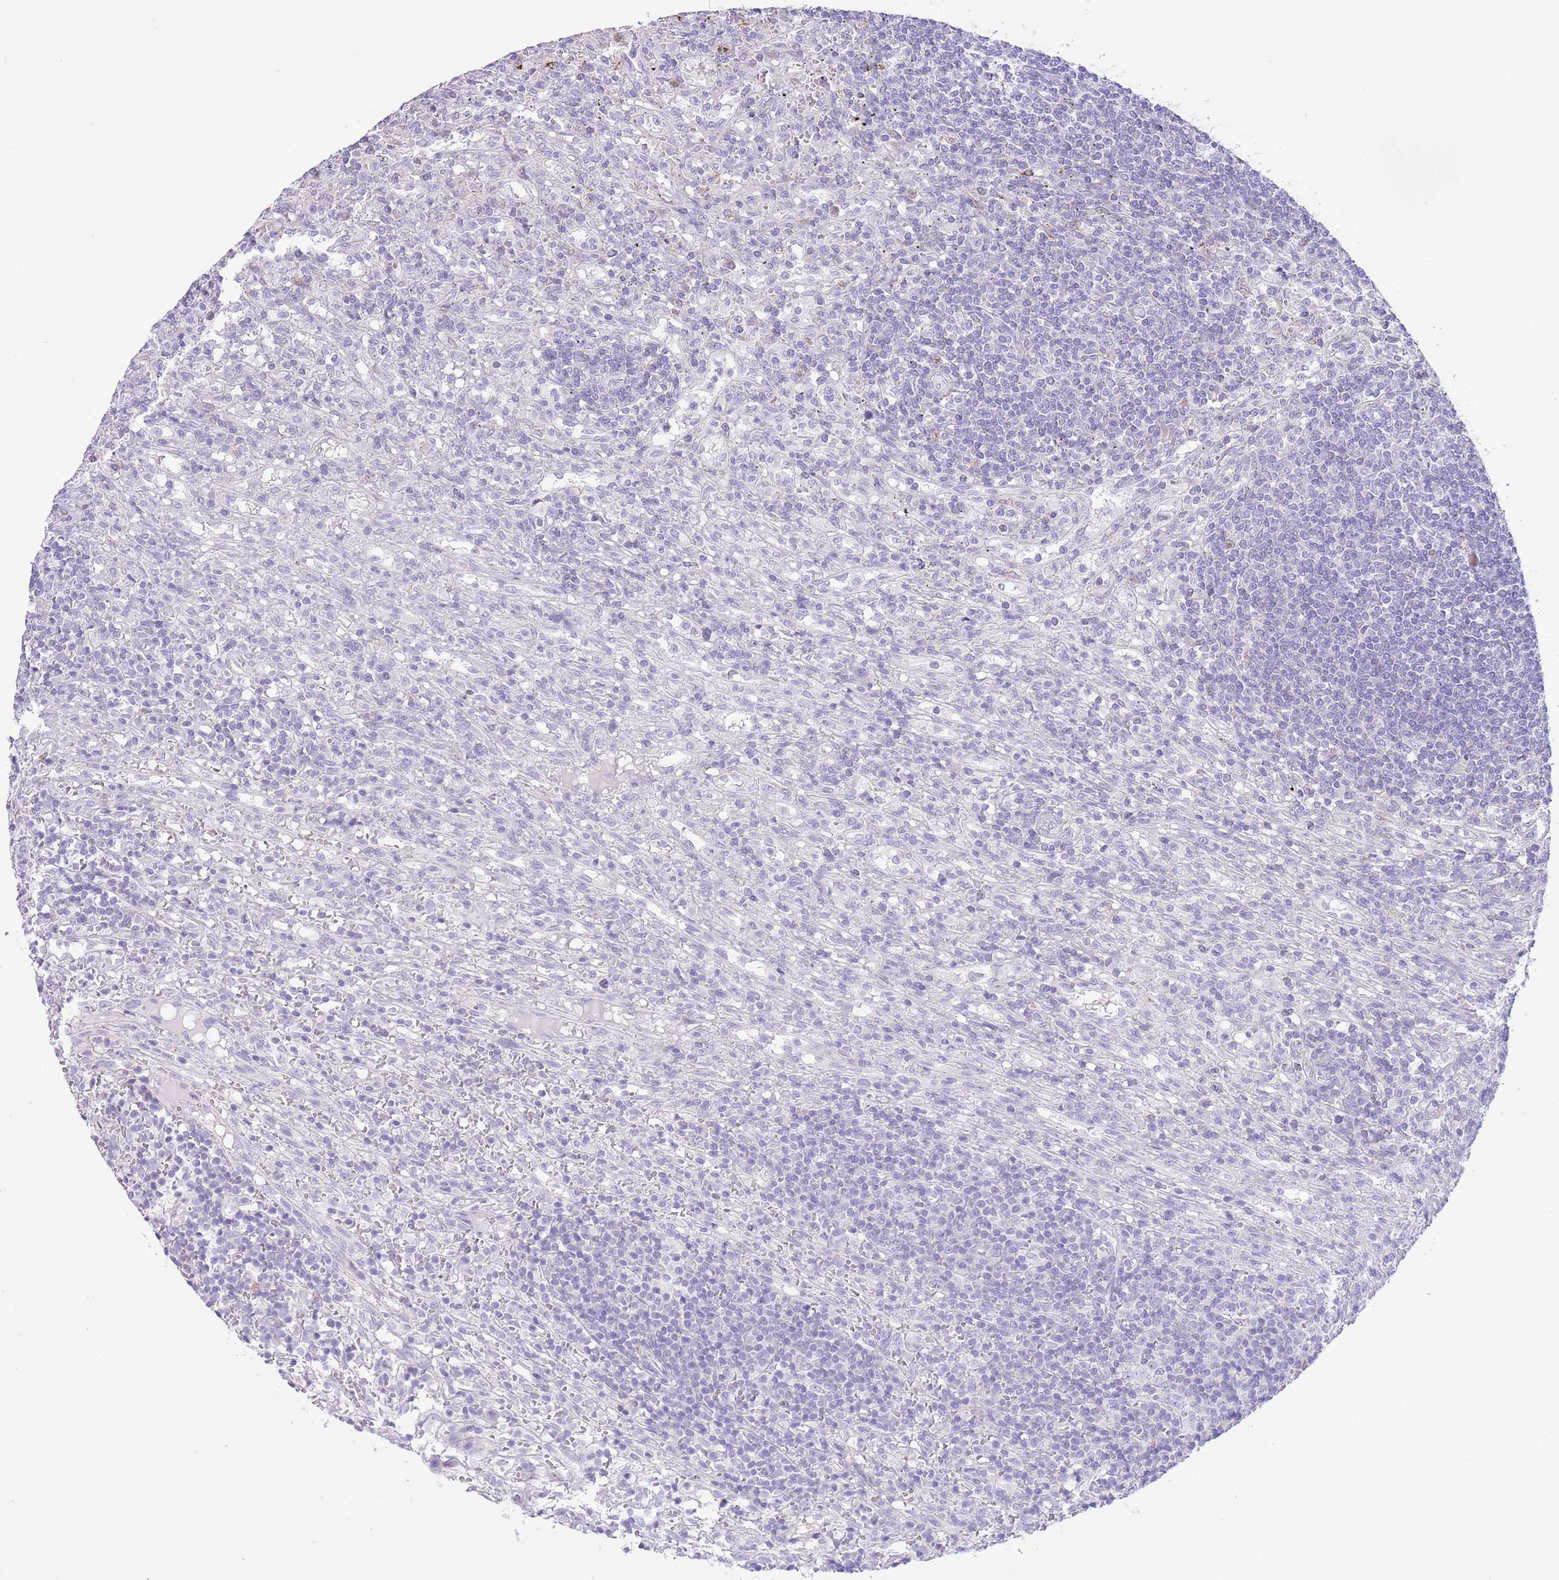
{"staining": {"intensity": "negative", "quantity": "none", "location": "none"}, "tissue": "lymphoma", "cell_type": "Tumor cells", "image_type": "cancer", "snomed": [{"axis": "morphology", "description": "Malignant lymphoma, non-Hodgkin's type, Low grade"}, {"axis": "topography", "description": "Spleen"}], "caption": "DAB (3,3'-diaminobenzidine) immunohistochemical staining of malignant lymphoma, non-Hodgkin's type (low-grade) displays no significant expression in tumor cells.", "gene": "ZNF697", "patient": {"sex": "male", "age": 76}}